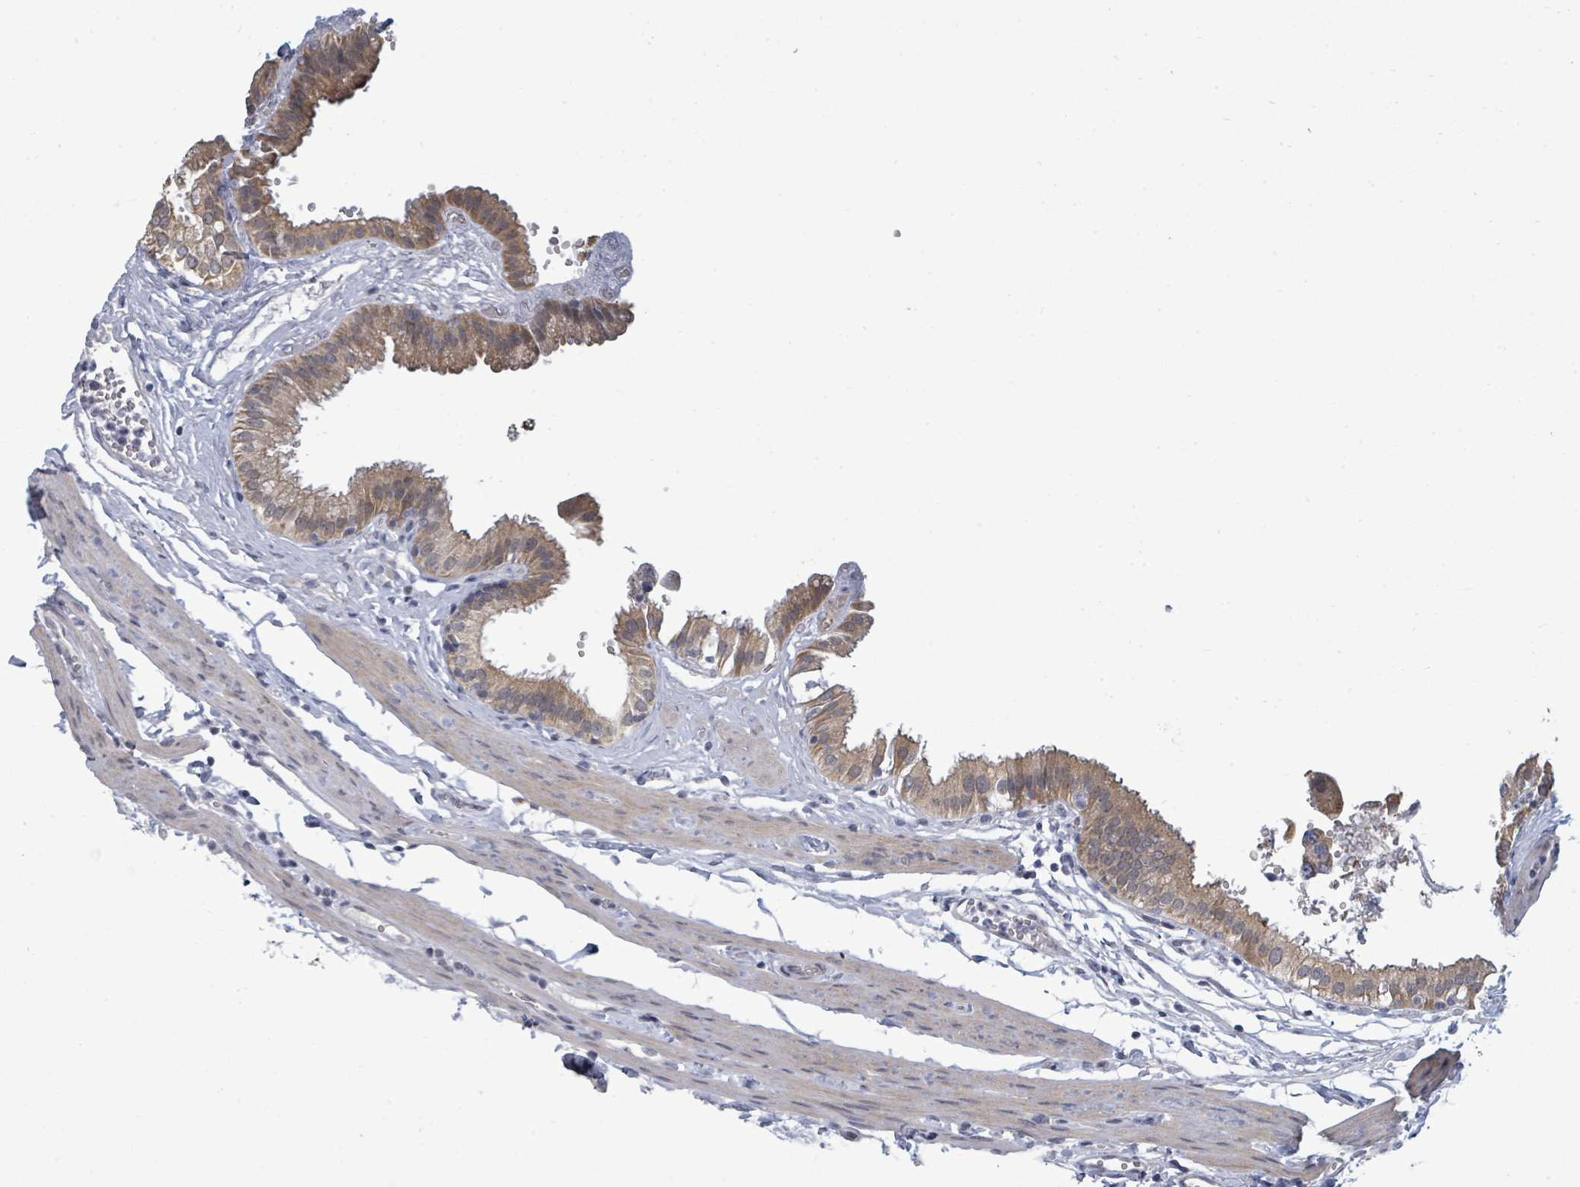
{"staining": {"intensity": "moderate", "quantity": ">75%", "location": "cytoplasmic/membranous"}, "tissue": "gallbladder", "cell_type": "Glandular cells", "image_type": "normal", "snomed": [{"axis": "morphology", "description": "Normal tissue, NOS"}, {"axis": "topography", "description": "Gallbladder"}], "caption": "Protein analysis of benign gallbladder displays moderate cytoplasmic/membranous expression in about >75% of glandular cells. (DAB (3,3'-diaminobenzidine) IHC with brightfield microscopy, high magnification).", "gene": "ASB12", "patient": {"sex": "female", "age": 61}}